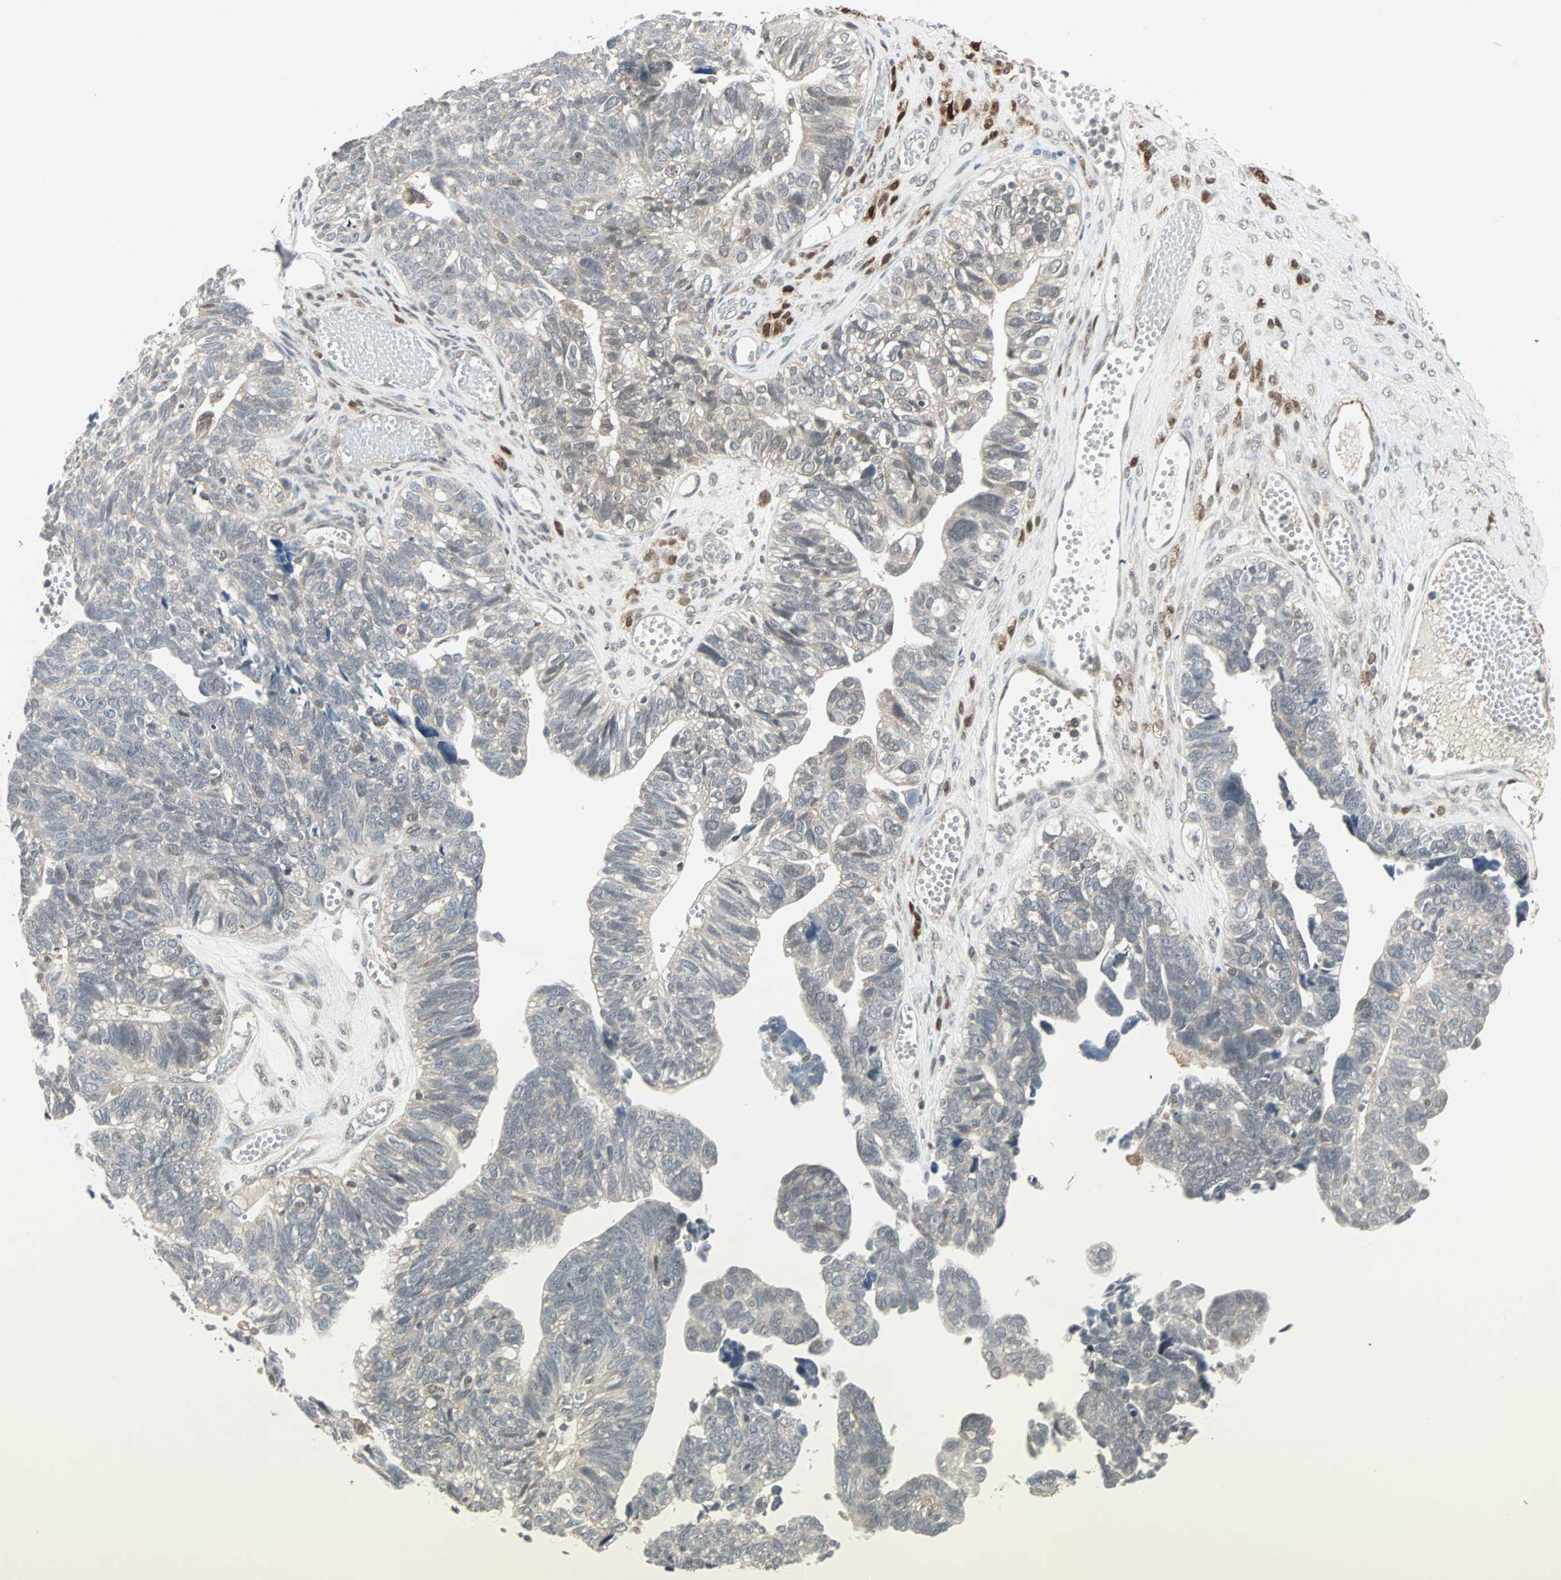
{"staining": {"intensity": "weak", "quantity": "<25%", "location": "cytoplasmic/membranous"}, "tissue": "ovarian cancer", "cell_type": "Tumor cells", "image_type": "cancer", "snomed": [{"axis": "morphology", "description": "Cystadenocarcinoma, serous, NOS"}, {"axis": "topography", "description": "Ovary"}], "caption": "A histopathology image of human ovarian serous cystadenocarcinoma is negative for staining in tumor cells.", "gene": "PTPA", "patient": {"sex": "female", "age": 79}}